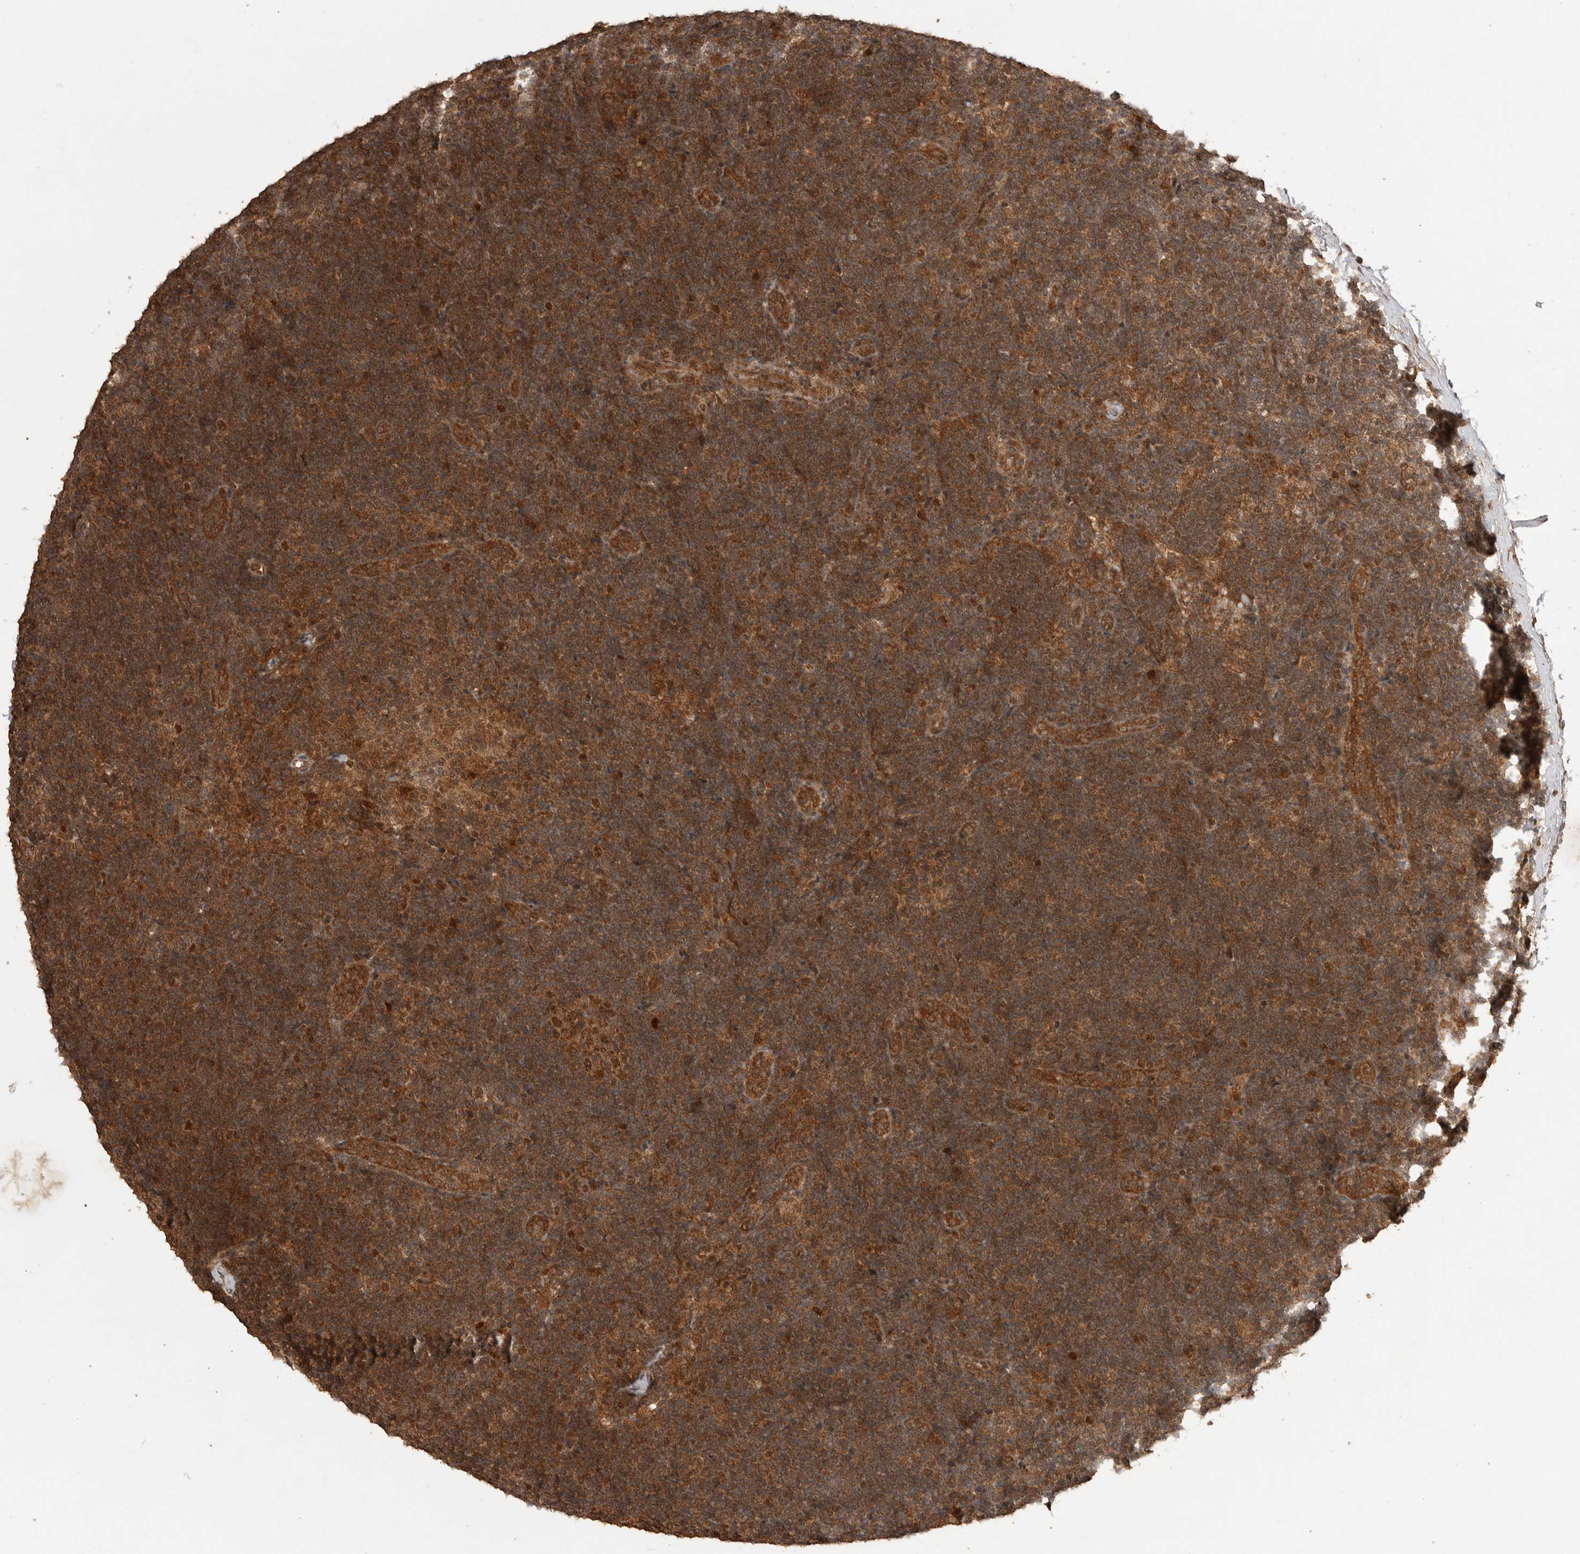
{"staining": {"intensity": "moderate", "quantity": ">75%", "location": "cytoplasmic/membranous,nuclear"}, "tissue": "lymph node", "cell_type": "Germinal center cells", "image_type": "normal", "snomed": [{"axis": "morphology", "description": "Normal tissue, NOS"}, {"axis": "topography", "description": "Lymph node"}], "caption": "Brown immunohistochemical staining in normal human lymph node displays moderate cytoplasmic/membranous,nuclear staining in about >75% of germinal center cells.", "gene": "BOC", "patient": {"sex": "female", "age": 22}}